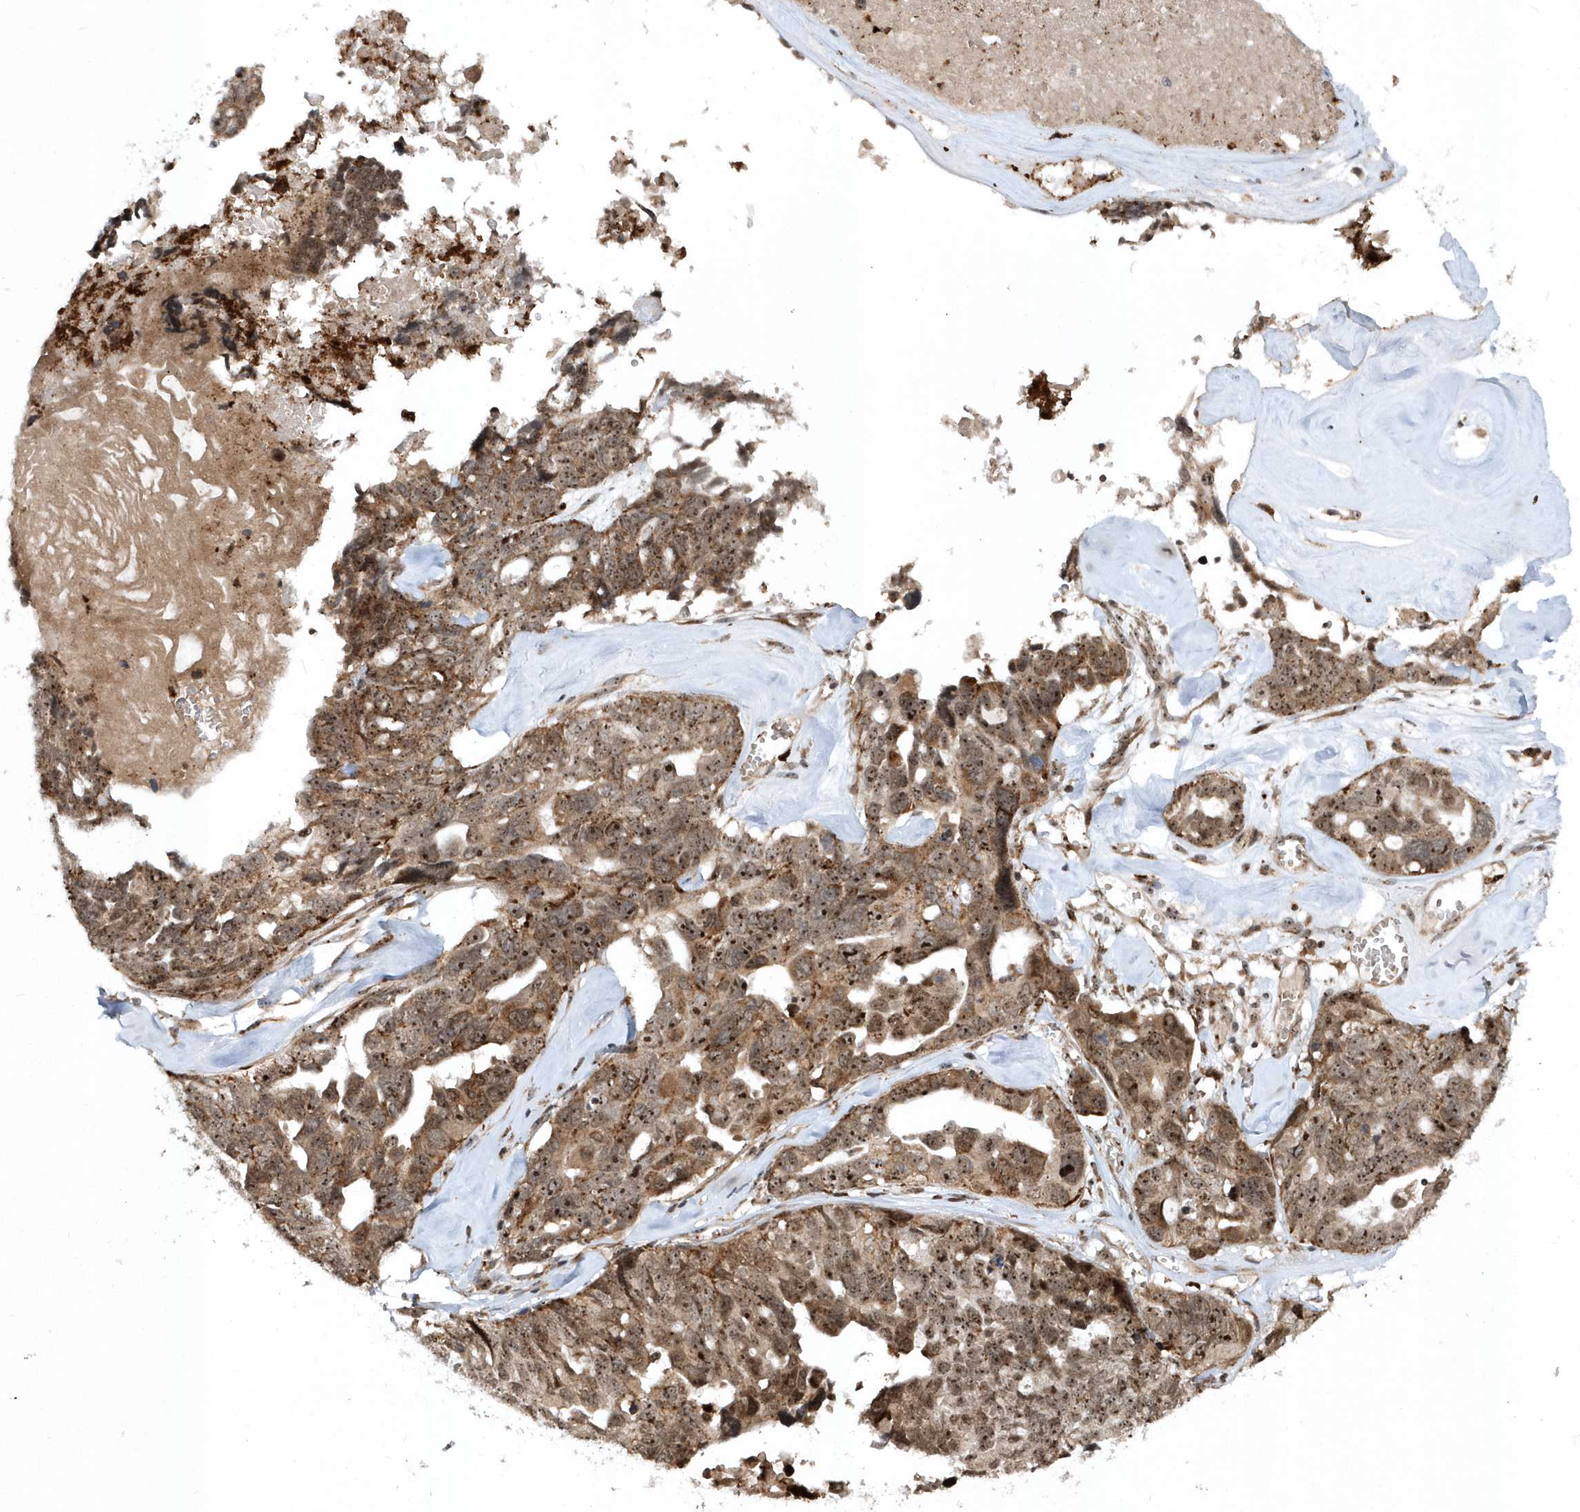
{"staining": {"intensity": "moderate", "quantity": ">75%", "location": "cytoplasmic/membranous,nuclear"}, "tissue": "ovarian cancer", "cell_type": "Tumor cells", "image_type": "cancer", "snomed": [{"axis": "morphology", "description": "Cystadenocarcinoma, serous, NOS"}, {"axis": "topography", "description": "Ovary"}], "caption": "Protein staining of ovarian cancer (serous cystadenocarcinoma) tissue reveals moderate cytoplasmic/membranous and nuclear expression in about >75% of tumor cells.", "gene": "SOWAHB", "patient": {"sex": "female", "age": 79}}